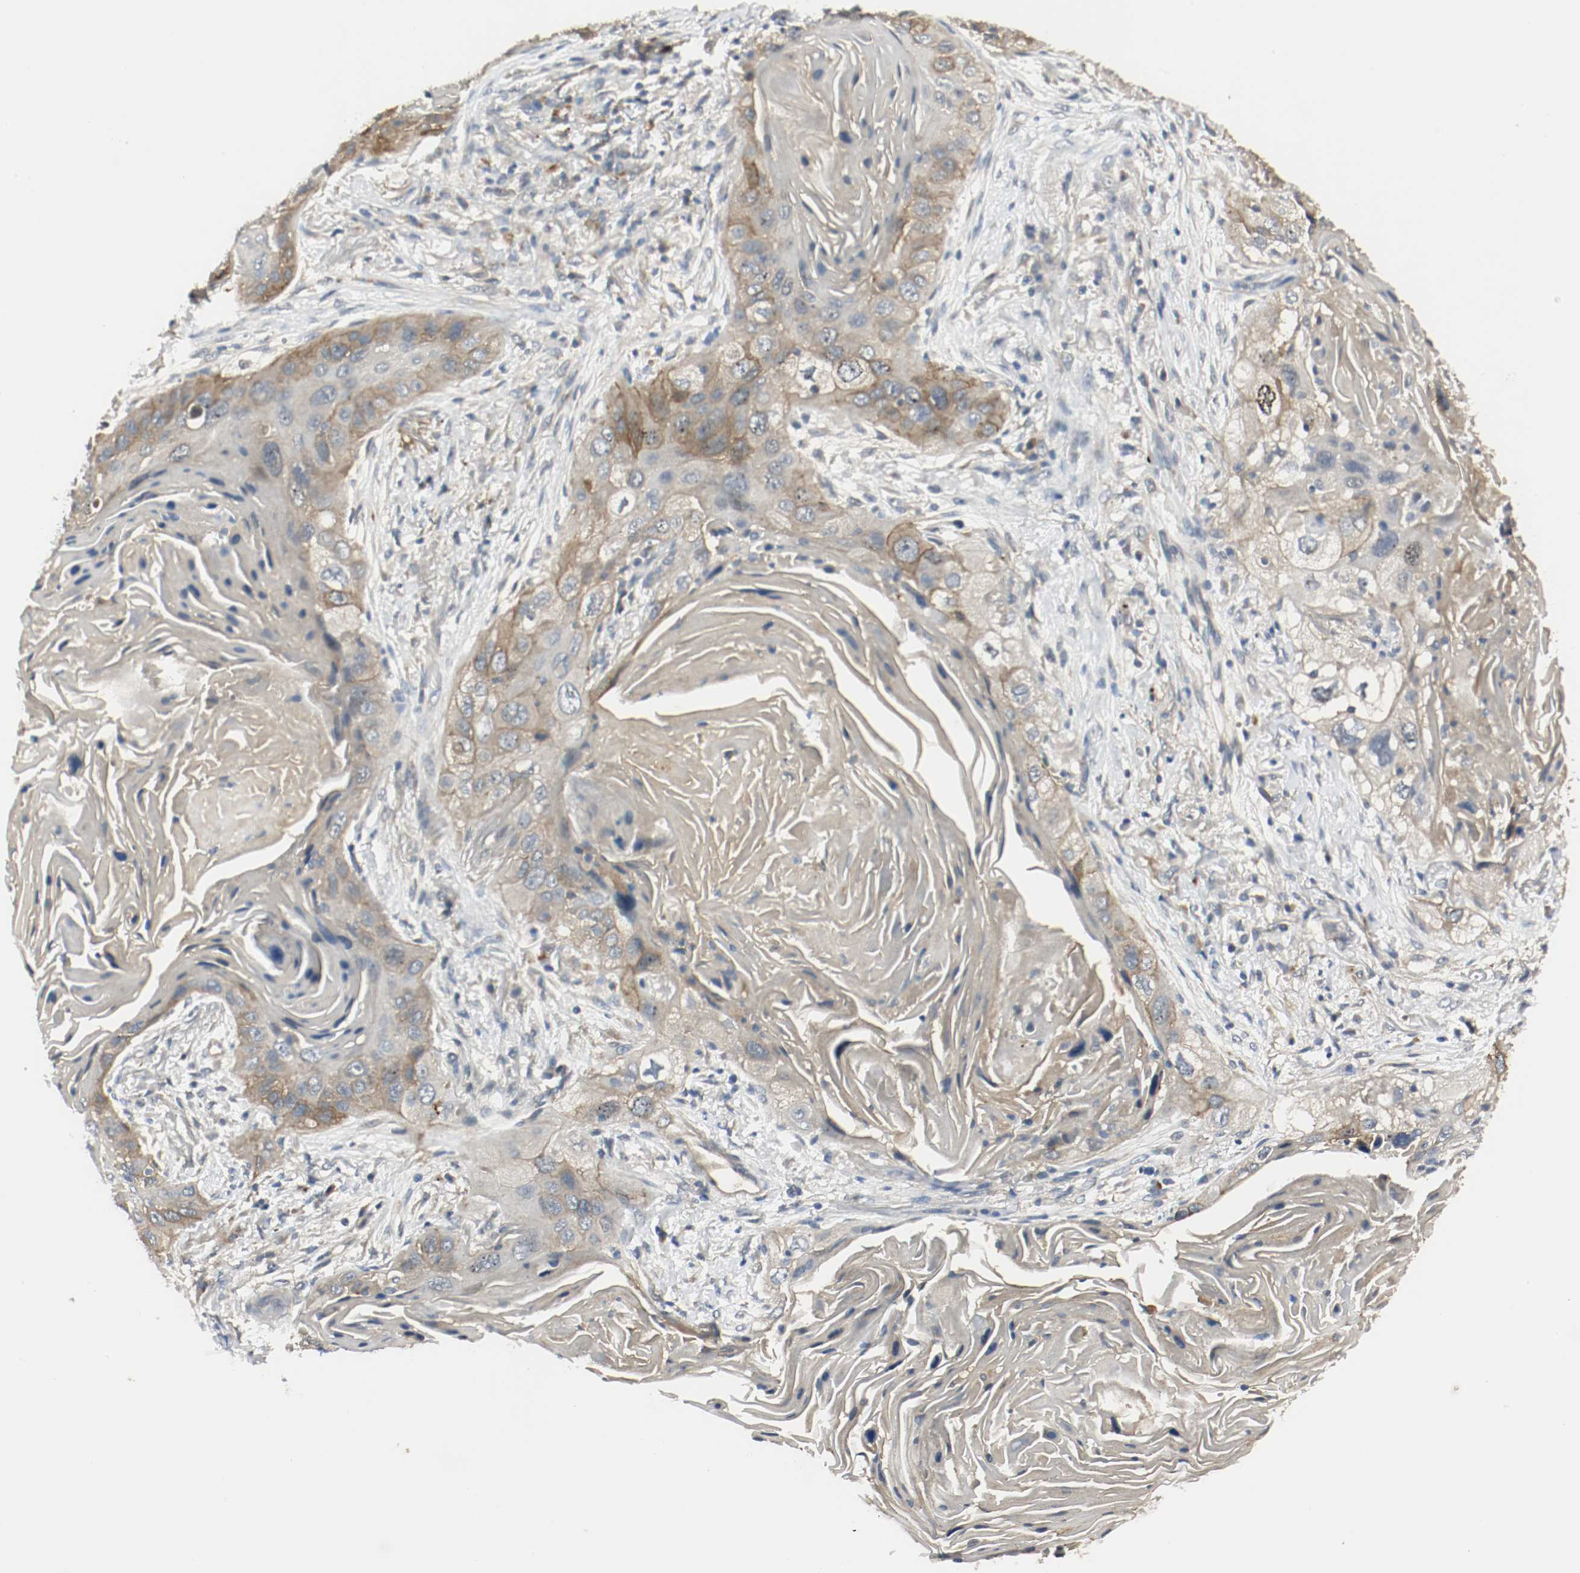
{"staining": {"intensity": "moderate", "quantity": "25%-75%", "location": "cytoplasmic/membranous"}, "tissue": "lung cancer", "cell_type": "Tumor cells", "image_type": "cancer", "snomed": [{"axis": "morphology", "description": "Squamous cell carcinoma, NOS"}, {"axis": "topography", "description": "Lung"}], "caption": "Moderate cytoplasmic/membranous expression is identified in approximately 25%-75% of tumor cells in lung cancer (squamous cell carcinoma).", "gene": "MELTF", "patient": {"sex": "female", "age": 67}}